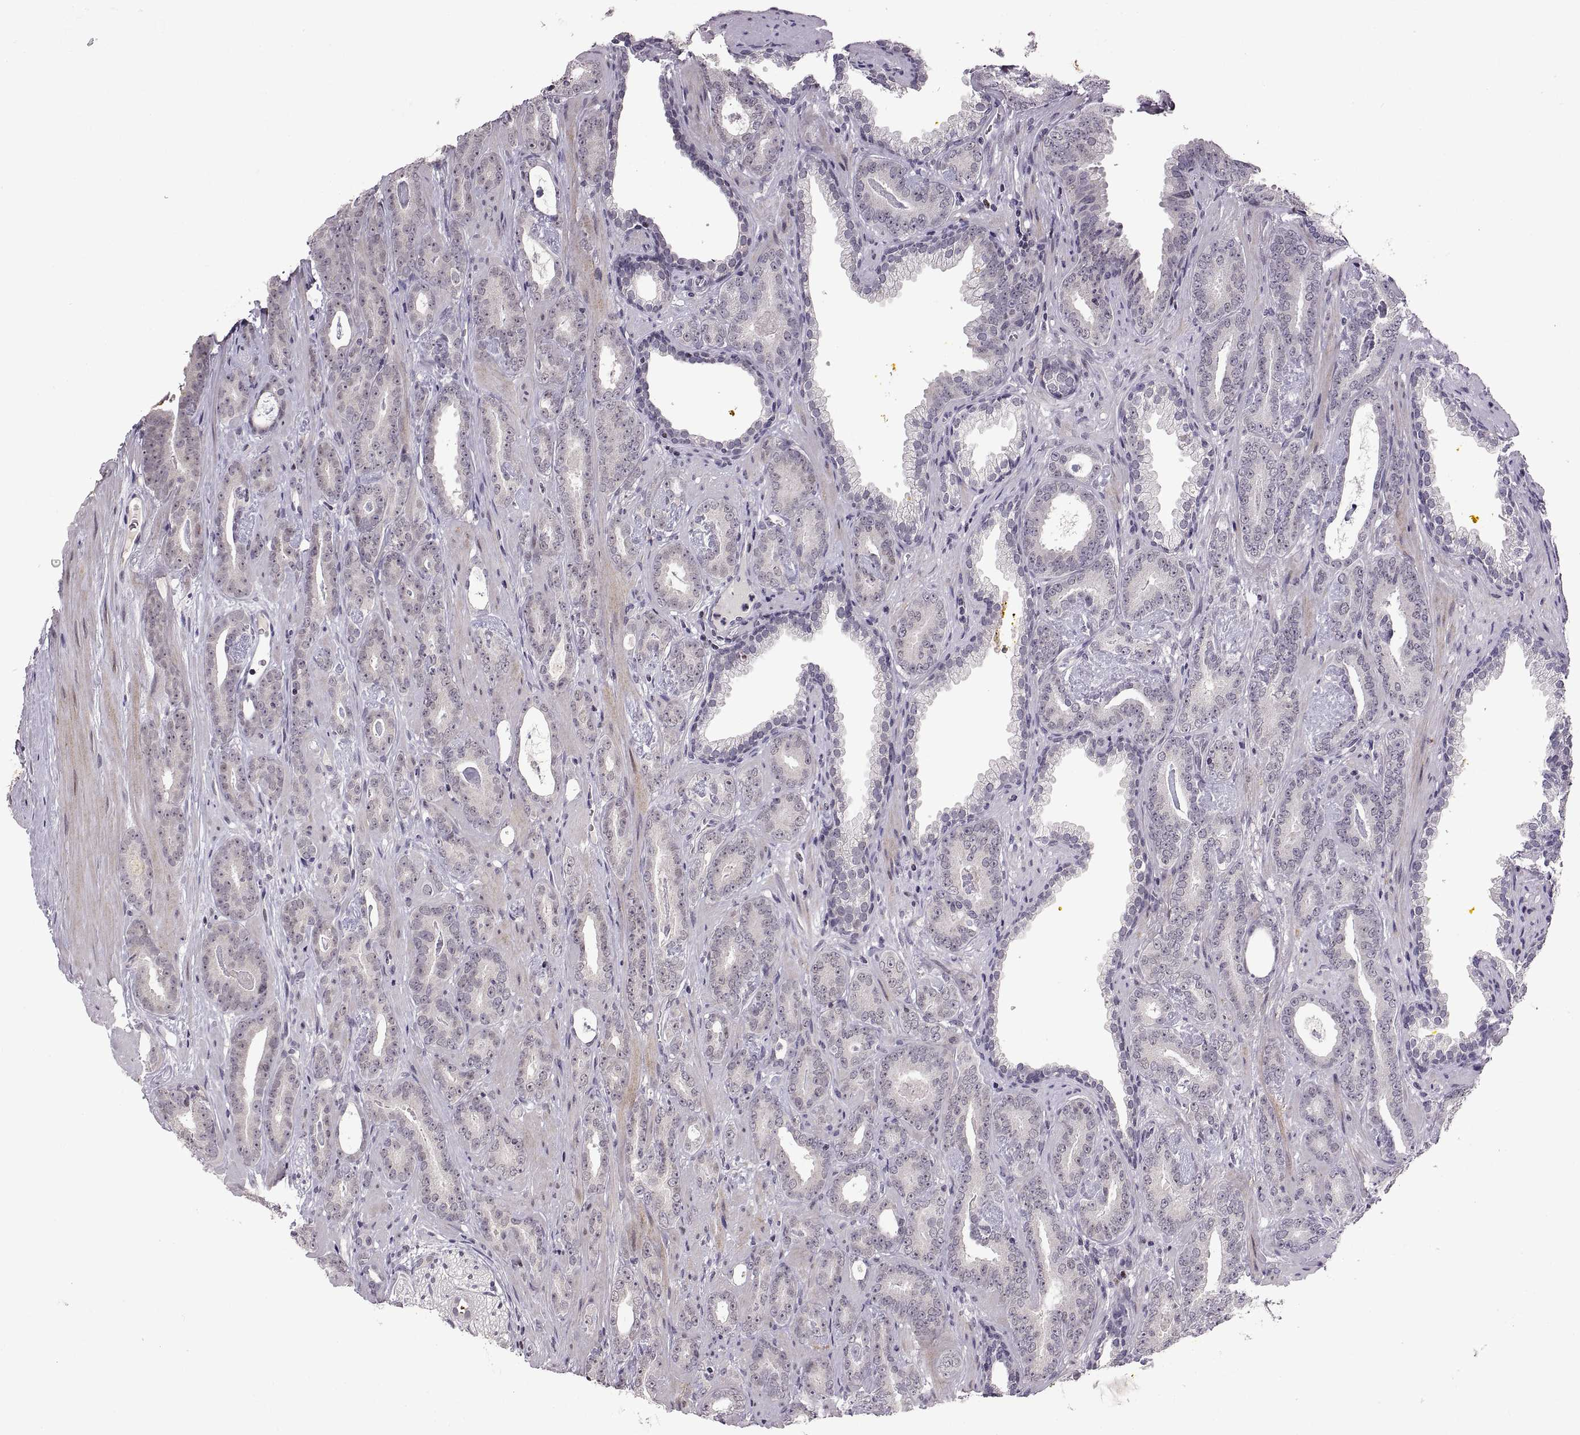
{"staining": {"intensity": "negative", "quantity": "none", "location": "none"}, "tissue": "prostate cancer", "cell_type": "Tumor cells", "image_type": "cancer", "snomed": [{"axis": "morphology", "description": "Adenocarcinoma, Medium grade"}, {"axis": "topography", "description": "Prostate and seminal vesicle, NOS"}, {"axis": "topography", "description": "Prostate"}], "caption": "Micrograph shows no significant protein positivity in tumor cells of medium-grade adenocarcinoma (prostate).", "gene": "NEK2", "patient": {"sex": "male", "age": 54}}